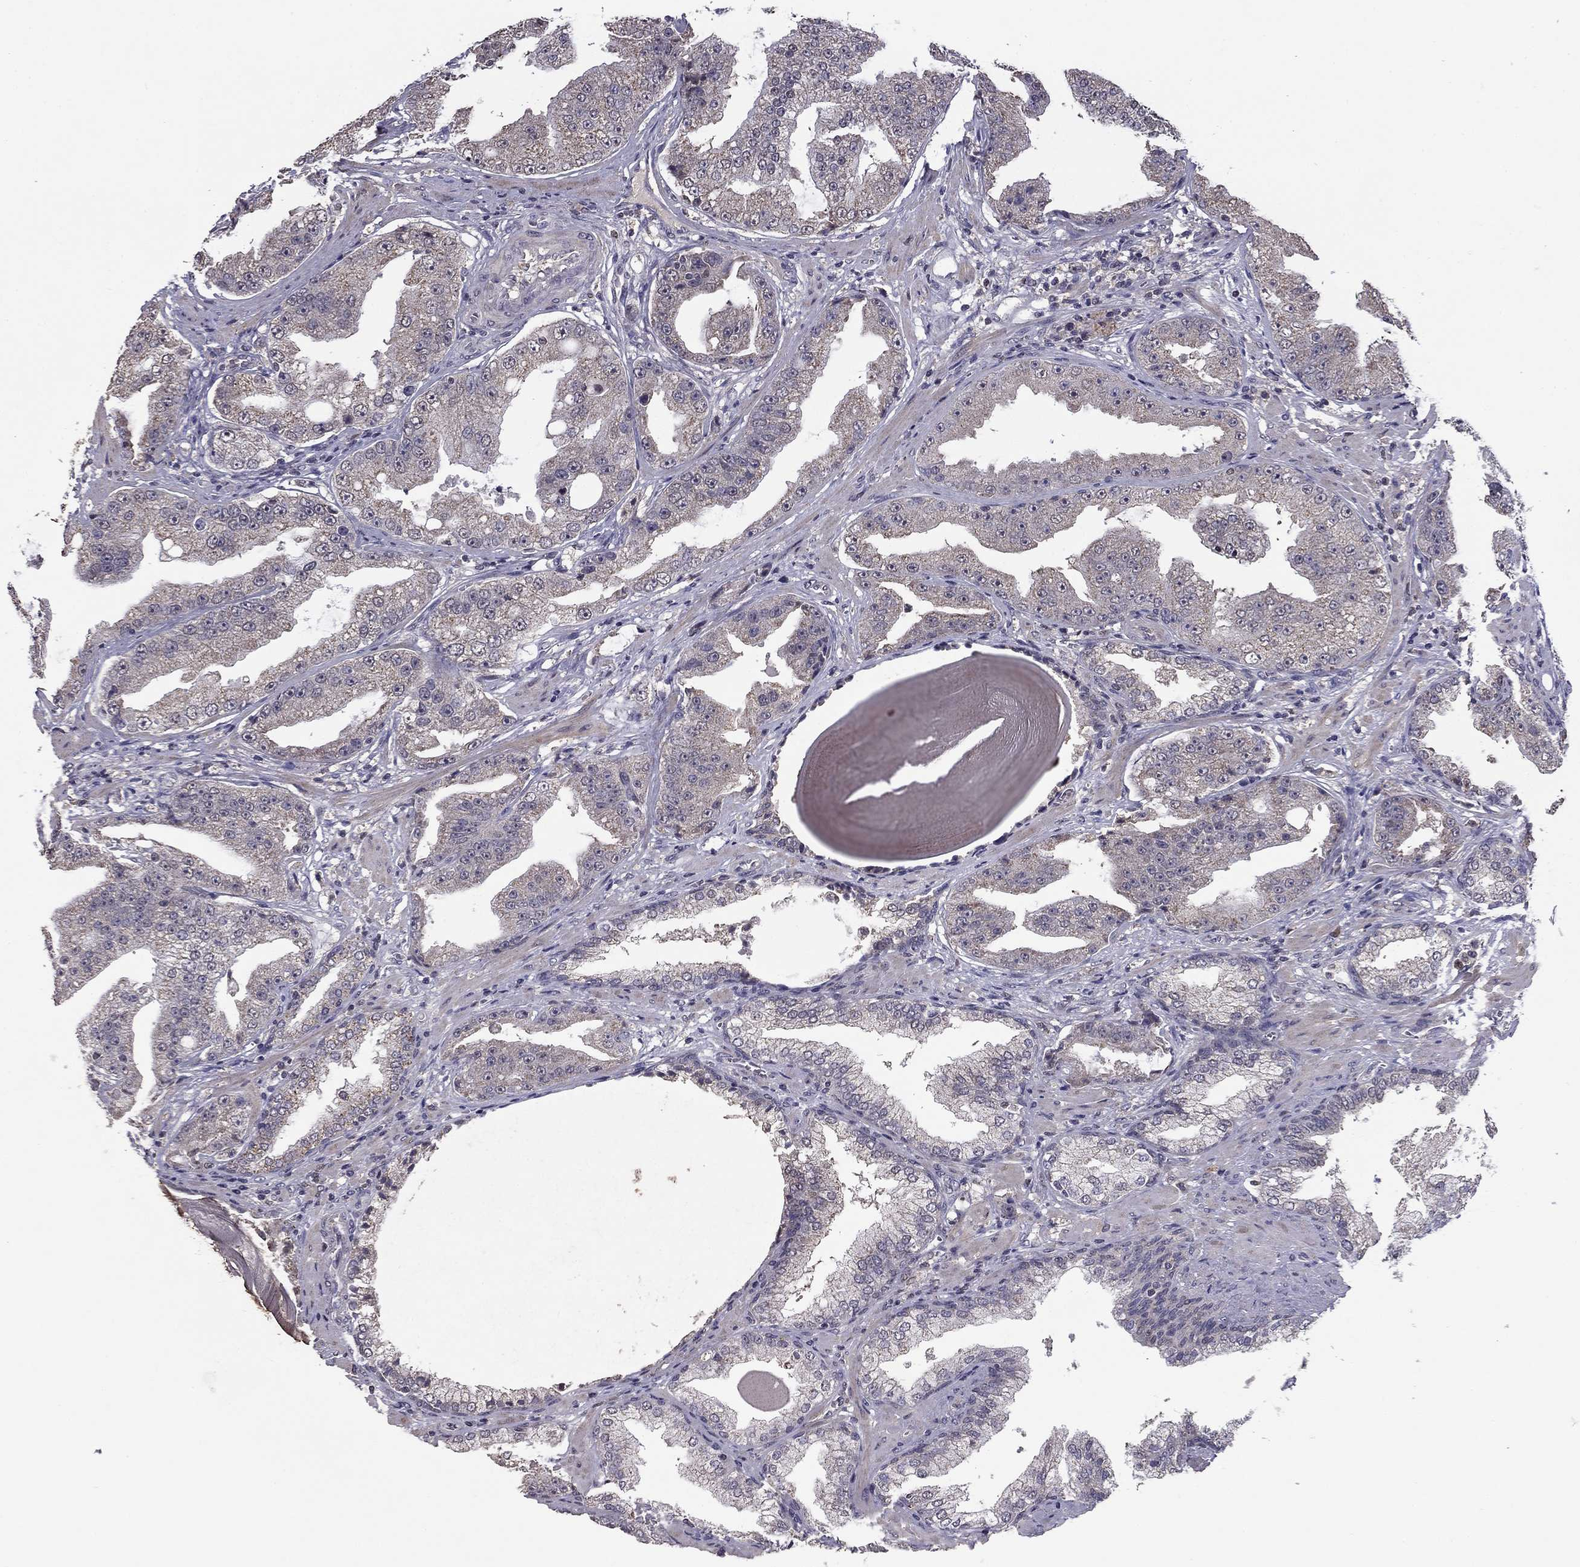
{"staining": {"intensity": "negative", "quantity": "none", "location": "none"}, "tissue": "prostate cancer", "cell_type": "Tumor cells", "image_type": "cancer", "snomed": [{"axis": "morphology", "description": "Adenocarcinoma, Low grade"}, {"axis": "topography", "description": "Prostate"}], "caption": "This is an immunohistochemistry (IHC) micrograph of human adenocarcinoma (low-grade) (prostate). There is no expression in tumor cells.", "gene": "HCN1", "patient": {"sex": "male", "age": 62}}